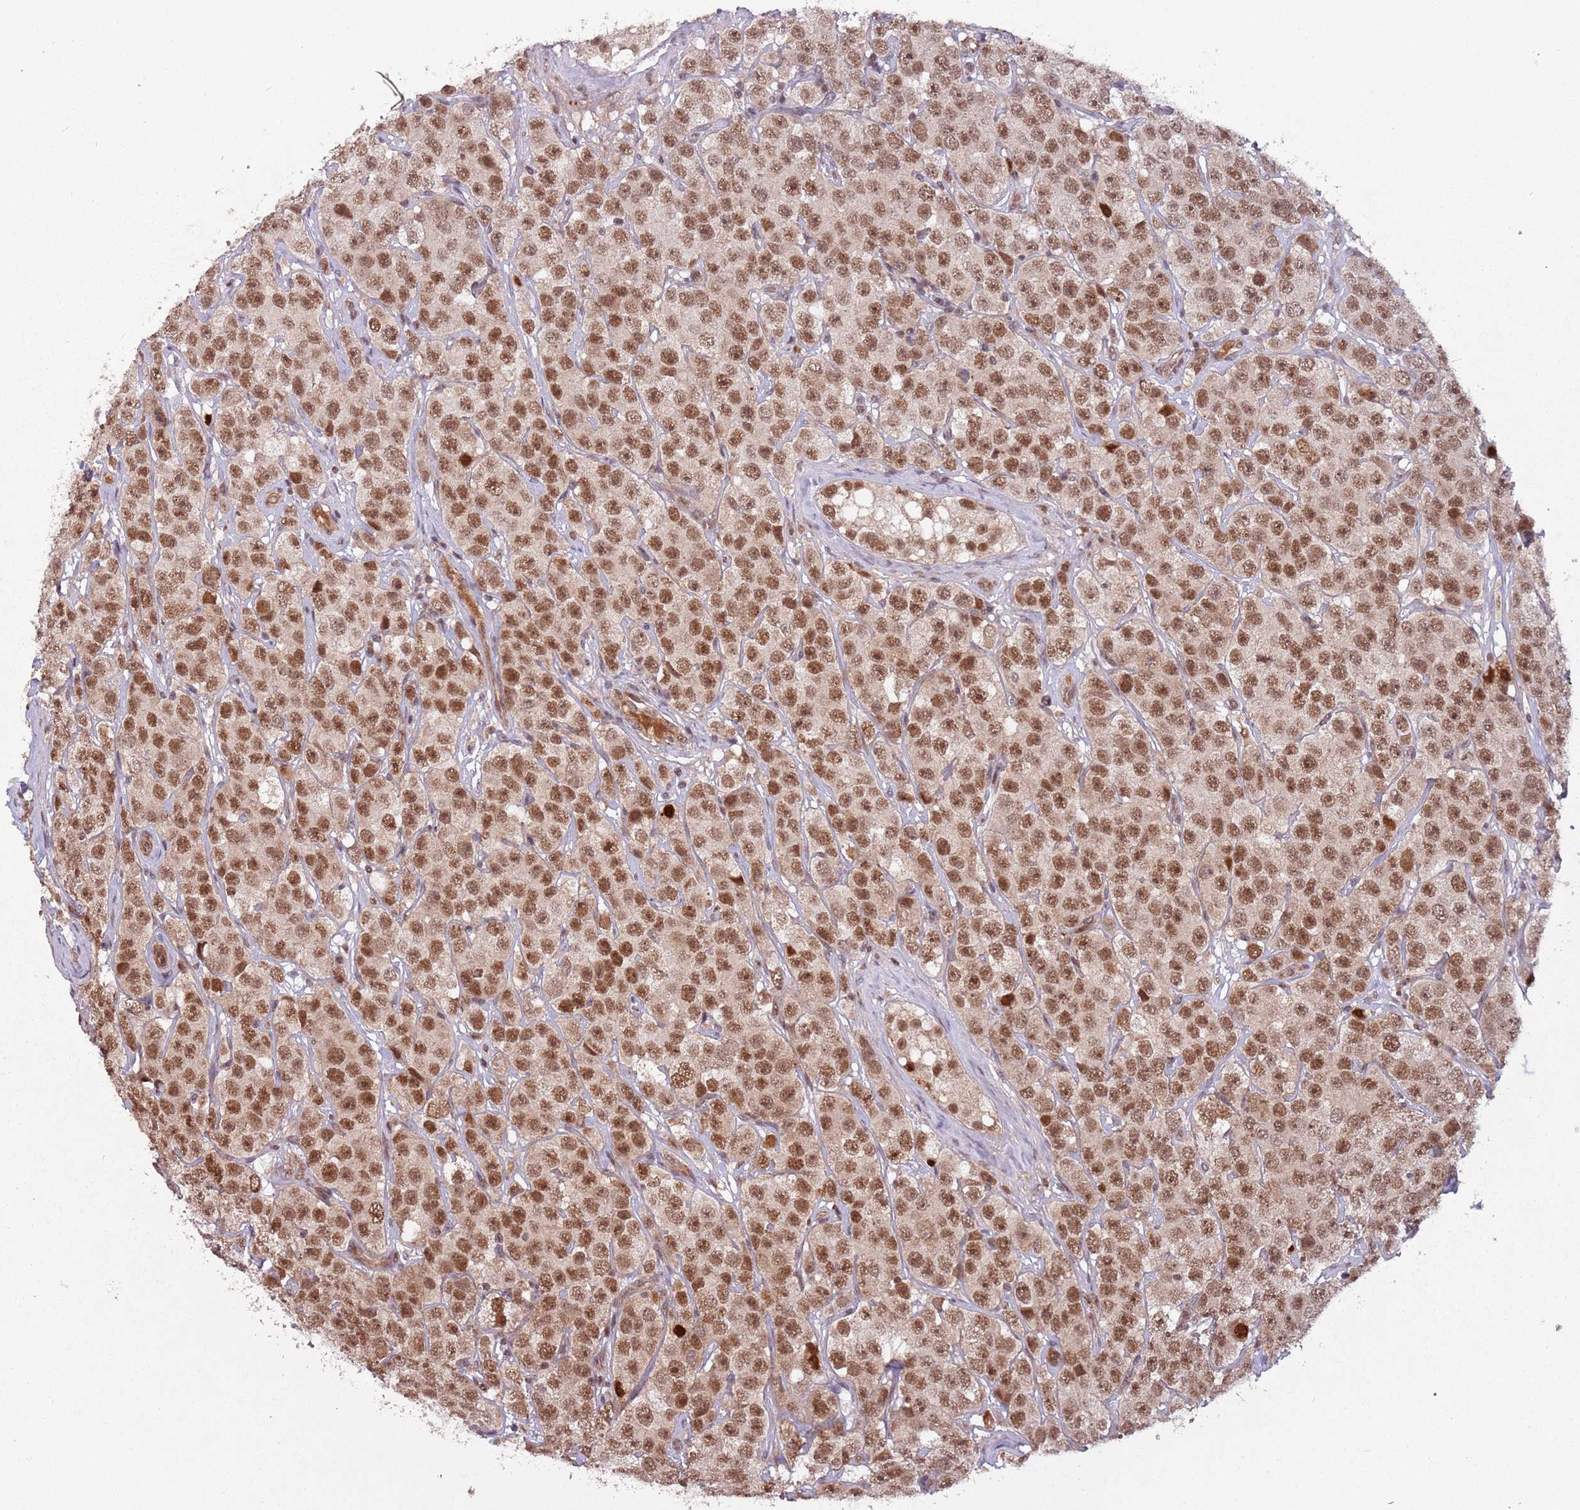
{"staining": {"intensity": "moderate", "quantity": ">75%", "location": "nuclear"}, "tissue": "testis cancer", "cell_type": "Tumor cells", "image_type": "cancer", "snomed": [{"axis": "morphology", "description": "Seminoma, NOS"}, {"axis": "topography", "description": "Testis"}], "caption": "Human testis cancer (seminoma) stained with a brown dye shows moderate nuclear positive staining in approximately >75% of tumor cells.", "gene": "SUDS3", "patient": {"sex": "male", "age": 28}}